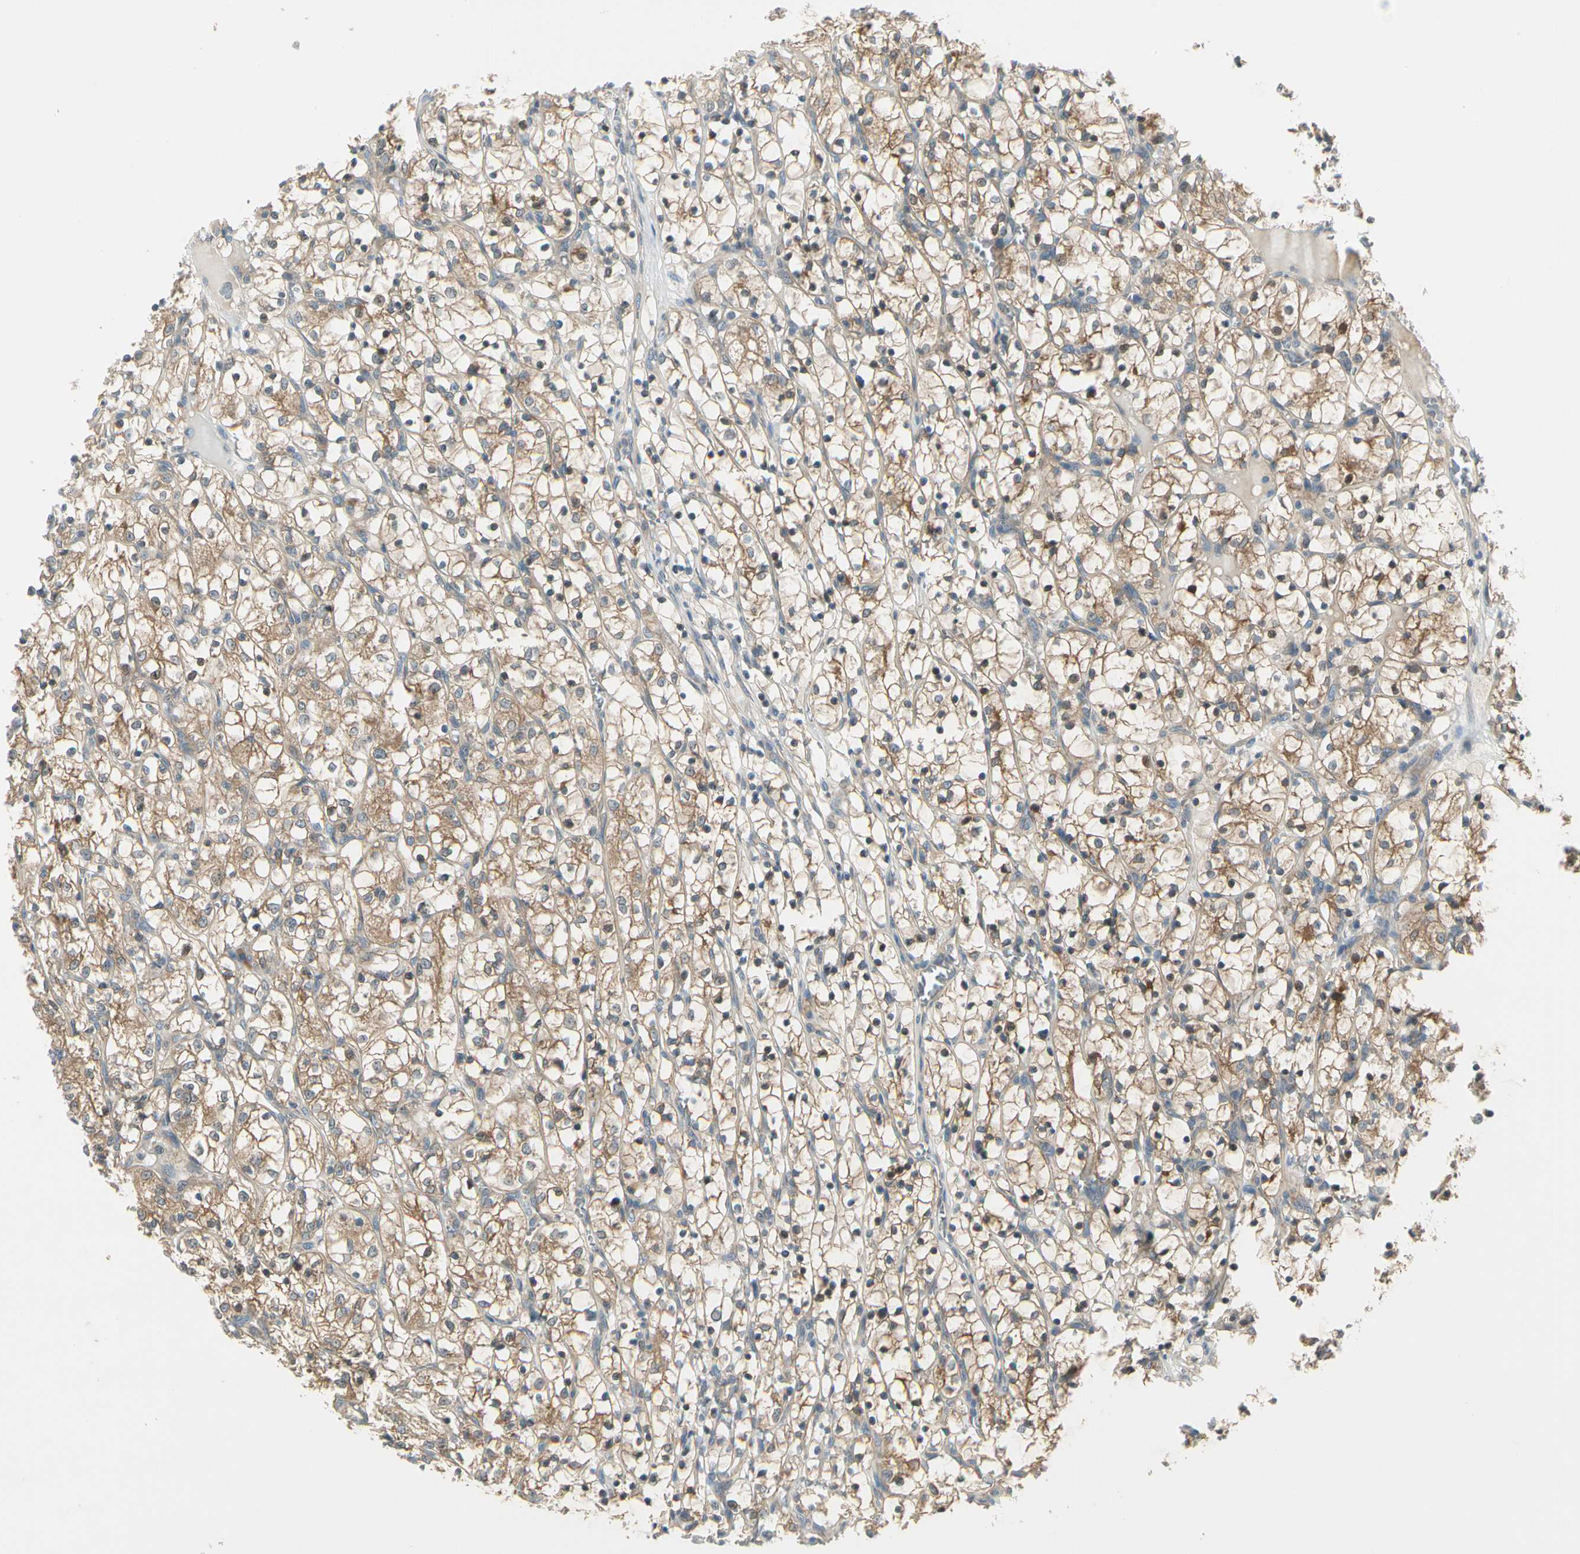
{"staining": {"intensity": "moderate", "quantity": ">75%", "location": "cytoplasmic/membranous"}, "tissue": "renal cancer", "cell_type": "Tumor cells", "image_type": "cancer", "snomed": [{"axis": "morphology", "description": "Adenocarcinoma, NOS"}, {"axis": "topography", "description": "Kidney"}], "caption": "Brown immunohistochemical staining in human adenocarcinoma (renal) shows moderate cytoplasmic/membranous staining in approximately >75% of tumor cells. Using DAB (3,3'-diaminobenzidine) (brown) and hematoxylin (blue) stains, captured at high magnification using brightfield microscopy.", "gene": "BNIP1", "patient": {"sex": "female", "age": 69}}